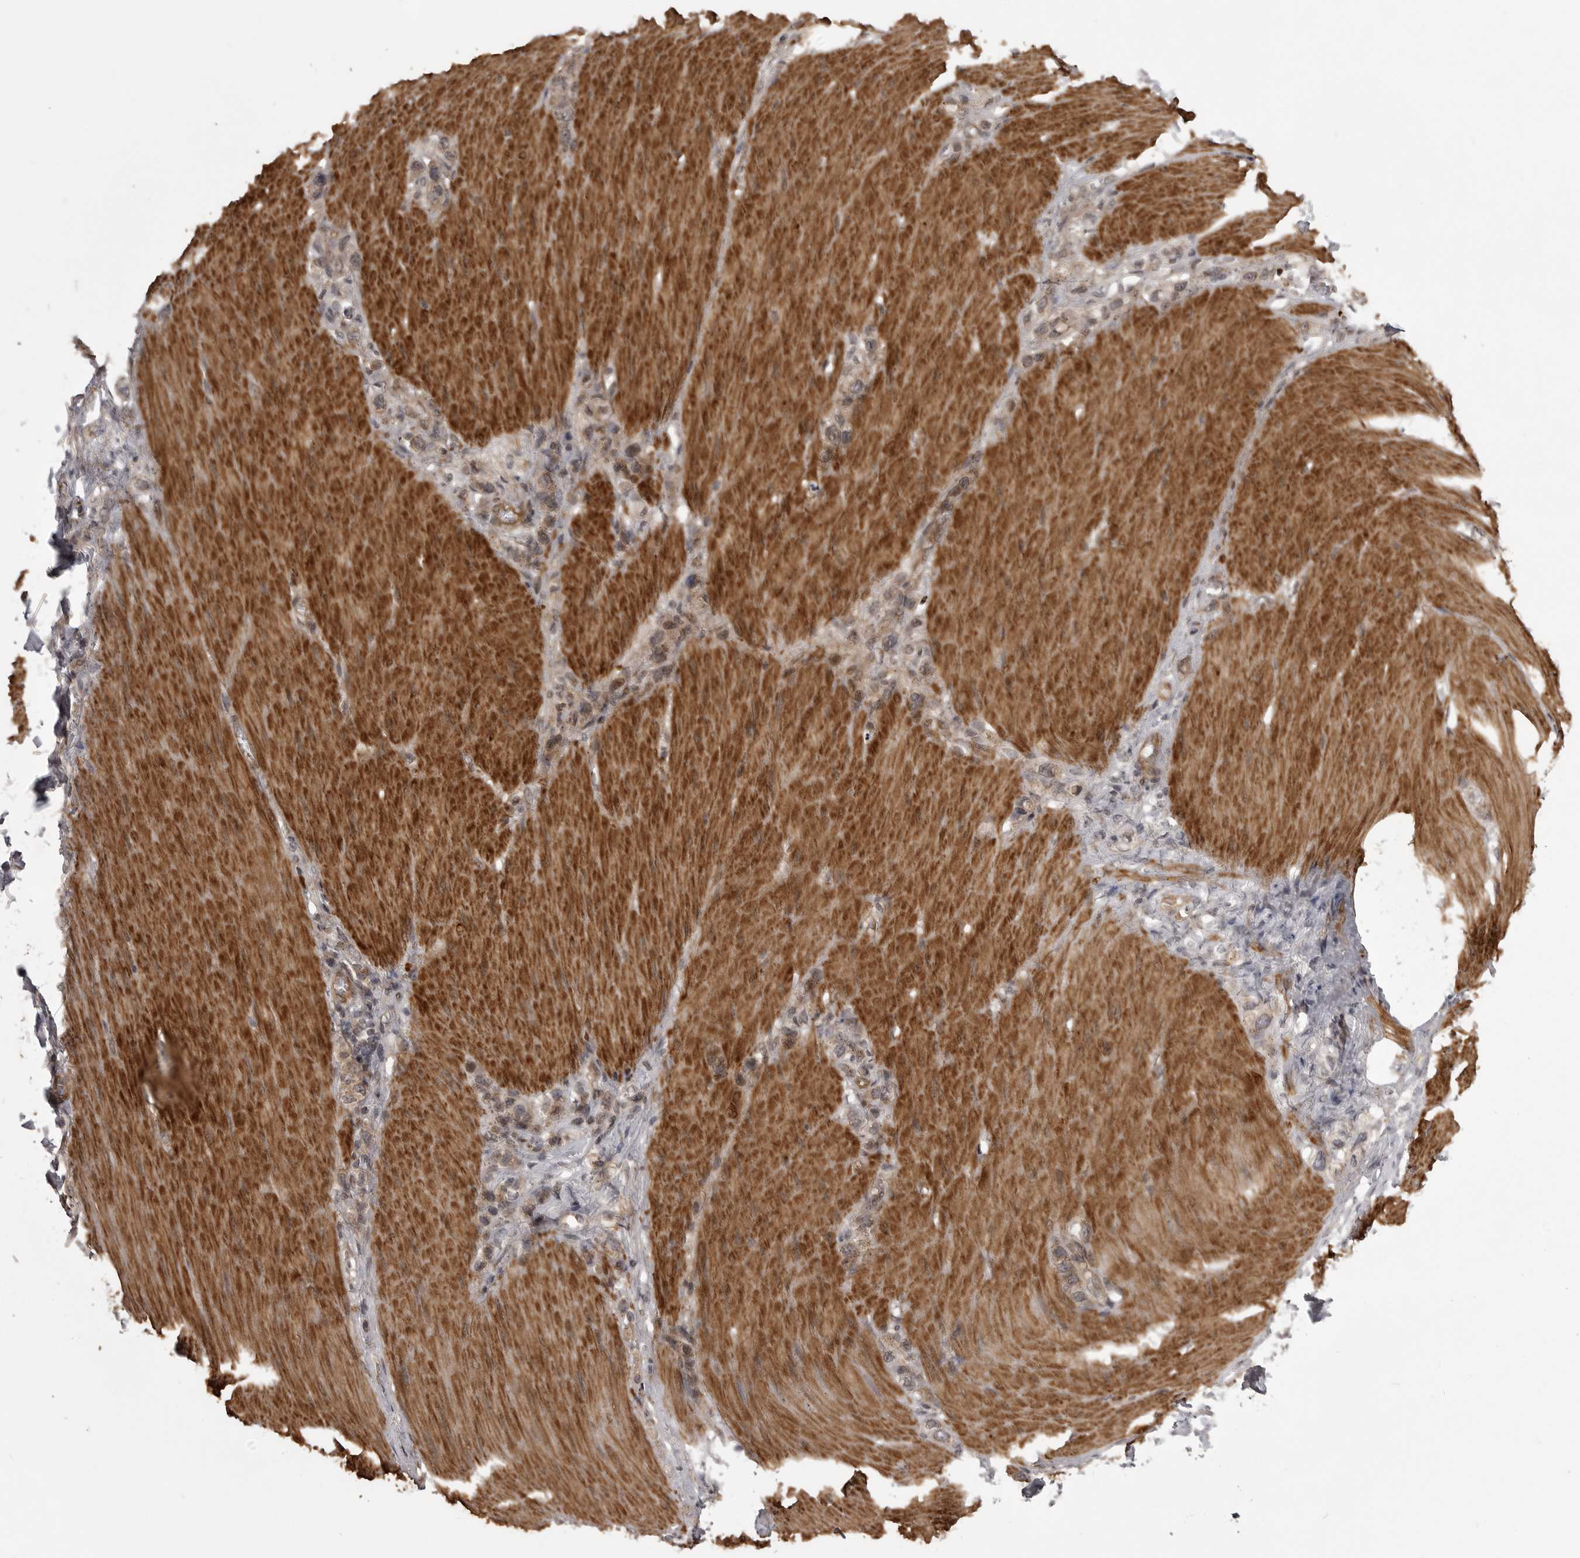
{"staining": {"intensity": "weak", "quantity": "<25%", "location": "nuclear"}, "tissue": "stomach cancer", "cell_type": "Tumor cells", "image_type": "cancer", "snomed": [{"axis": "morphology", "description": "Adenocarcinoma, NOS"}, {"axis": "topography", "description": "Stomach"}], "caption": "This is a micrograph of immunohistochemistry (IHC) staining of stomach adenocarcinoma, which shows no expression in tumor cells.", "gene": "SNX16", "patient": {"sex": "female", "age": 65}}